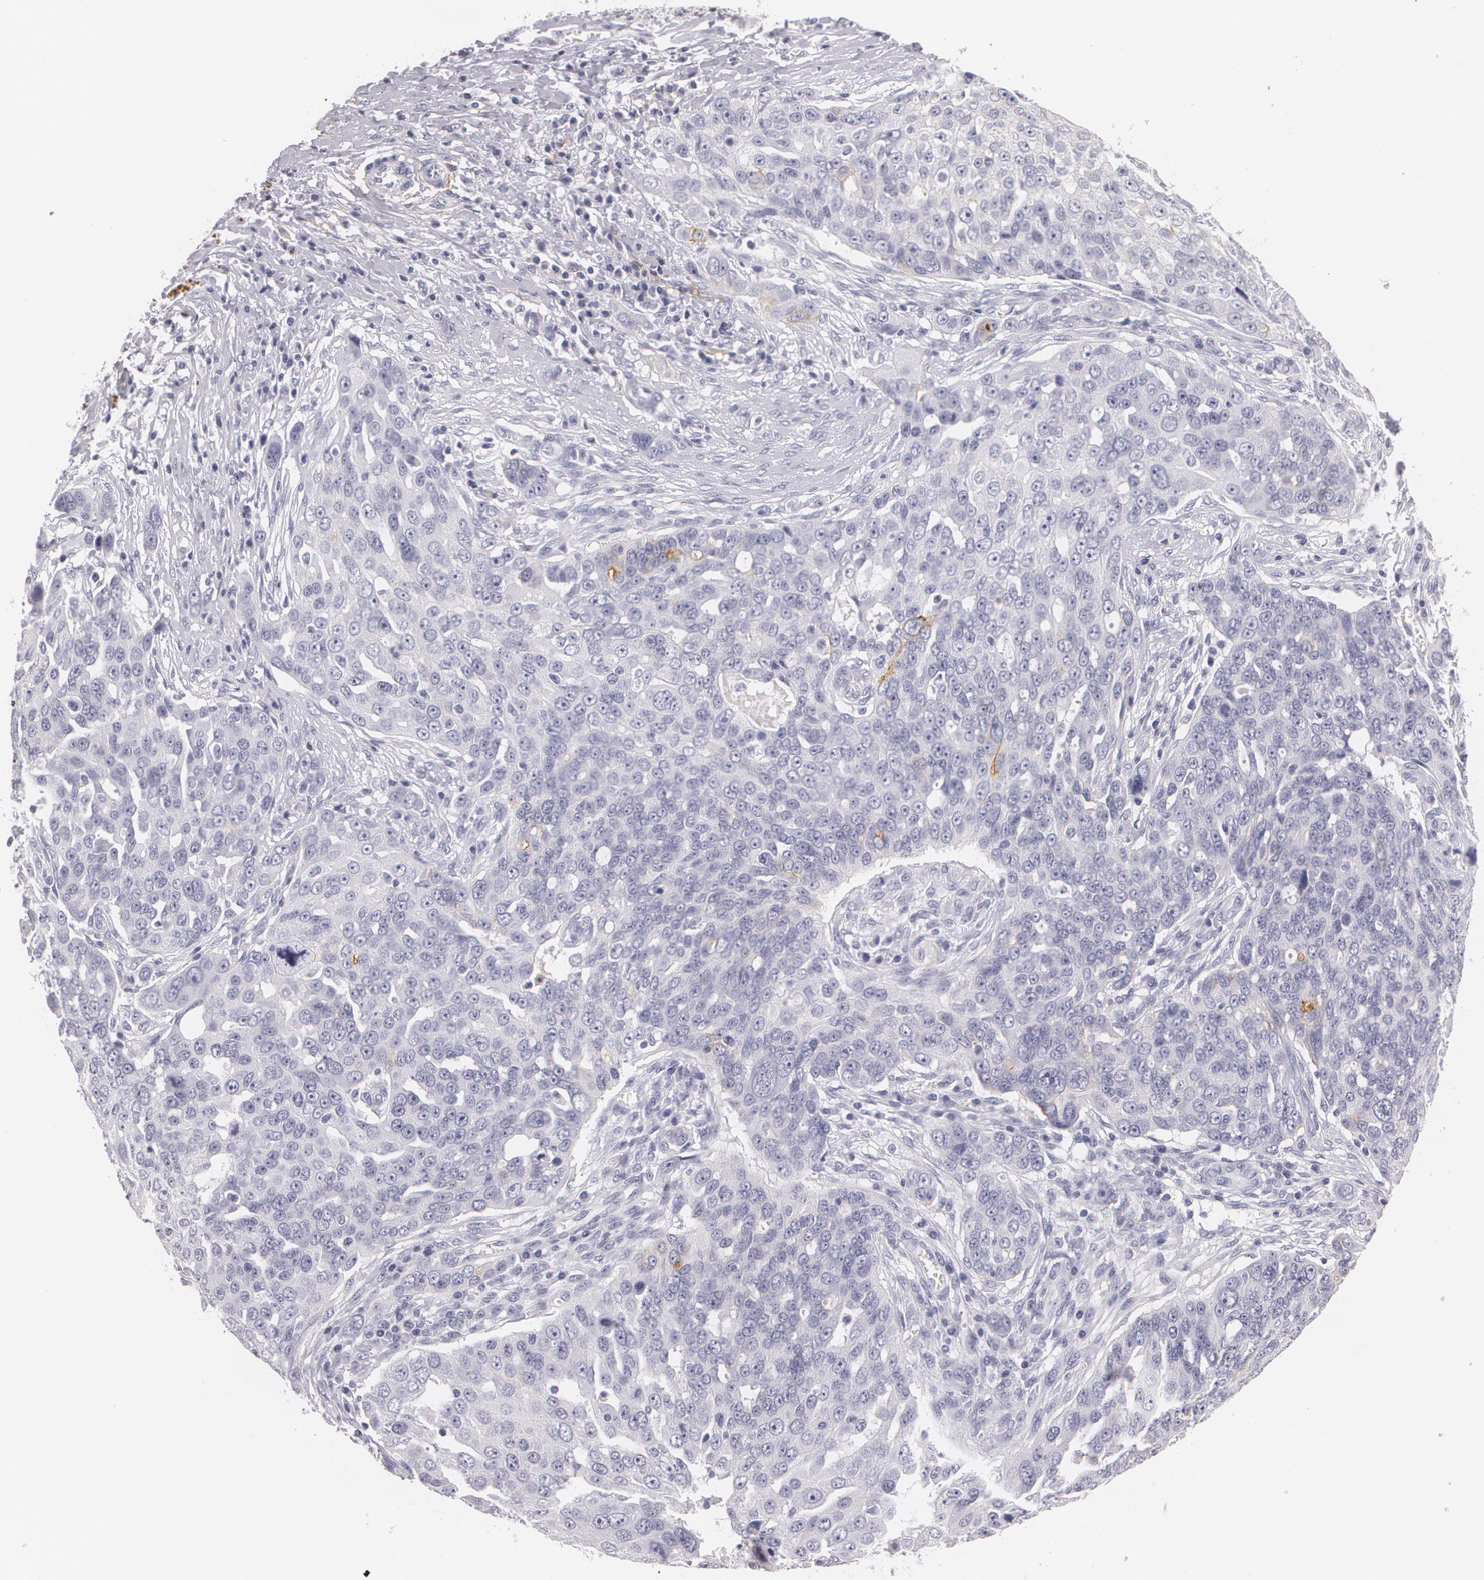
{"staining": {"intensity": "negative", "quantity": "none", "location": "none"}, "tissue": "ovarian cancer", "cell_type": "Tumor cells", "image_type": "cancer", "snomed": [{"axis": "morphology", "description": "Carcinoma, endometroid"}, {"axis": "topography", "description": "Ovary"}], "caption": "An immunohistochemistry image of ovarian cancer (endometroid carcinoma) is shown. There is no staining in tumor cells of ovarian cancer (endometroid carcinoma).", "gene": "NGFR", "patient": {"sex": "female", "age": 75}}